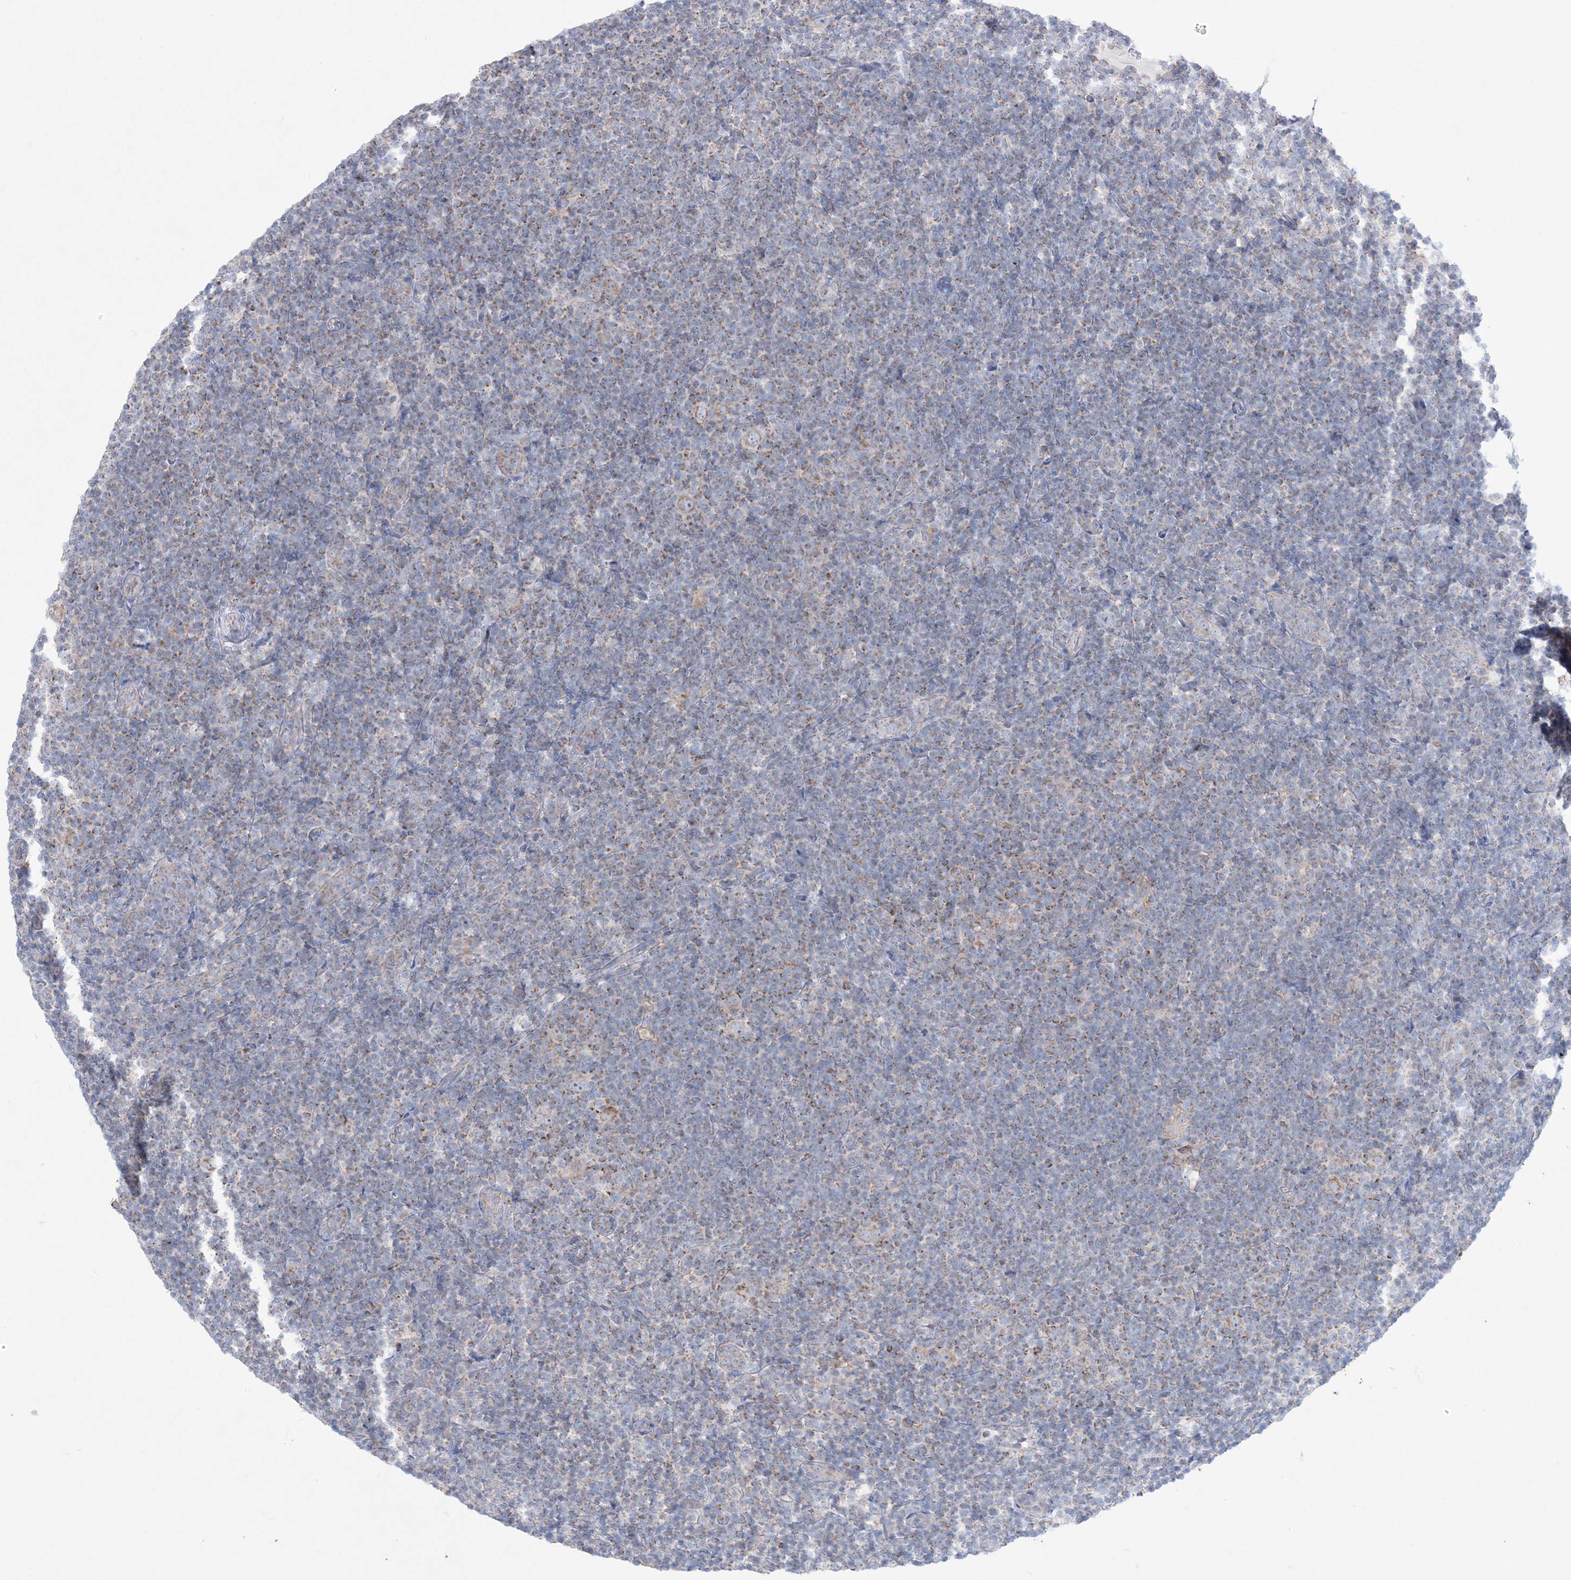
{"staining": {"intensity": "weak", "quantity": "25%-75%", "location": "cytoplasmic/membranous"}, "tissue": "lymphoma", "cell_type": "Tumor cells", "image_type": "cancer", "snomed": [{"axis": "morphology", "description": "Hodgkin's disease, NOS"}, {"axis": "topography", "description": "Lymph node"}], "caption": "High-magnification brightfield microscopy of lymphoma stained with DAB (brown) and counterstained with hematoxylin (blue). tumor cells exhibit weak cytoplasmic/membranous positivity is appreciated in about25%-75% of cells.", "gene": "KCTD6", "patient": {"sex": "female", "age": 57}}